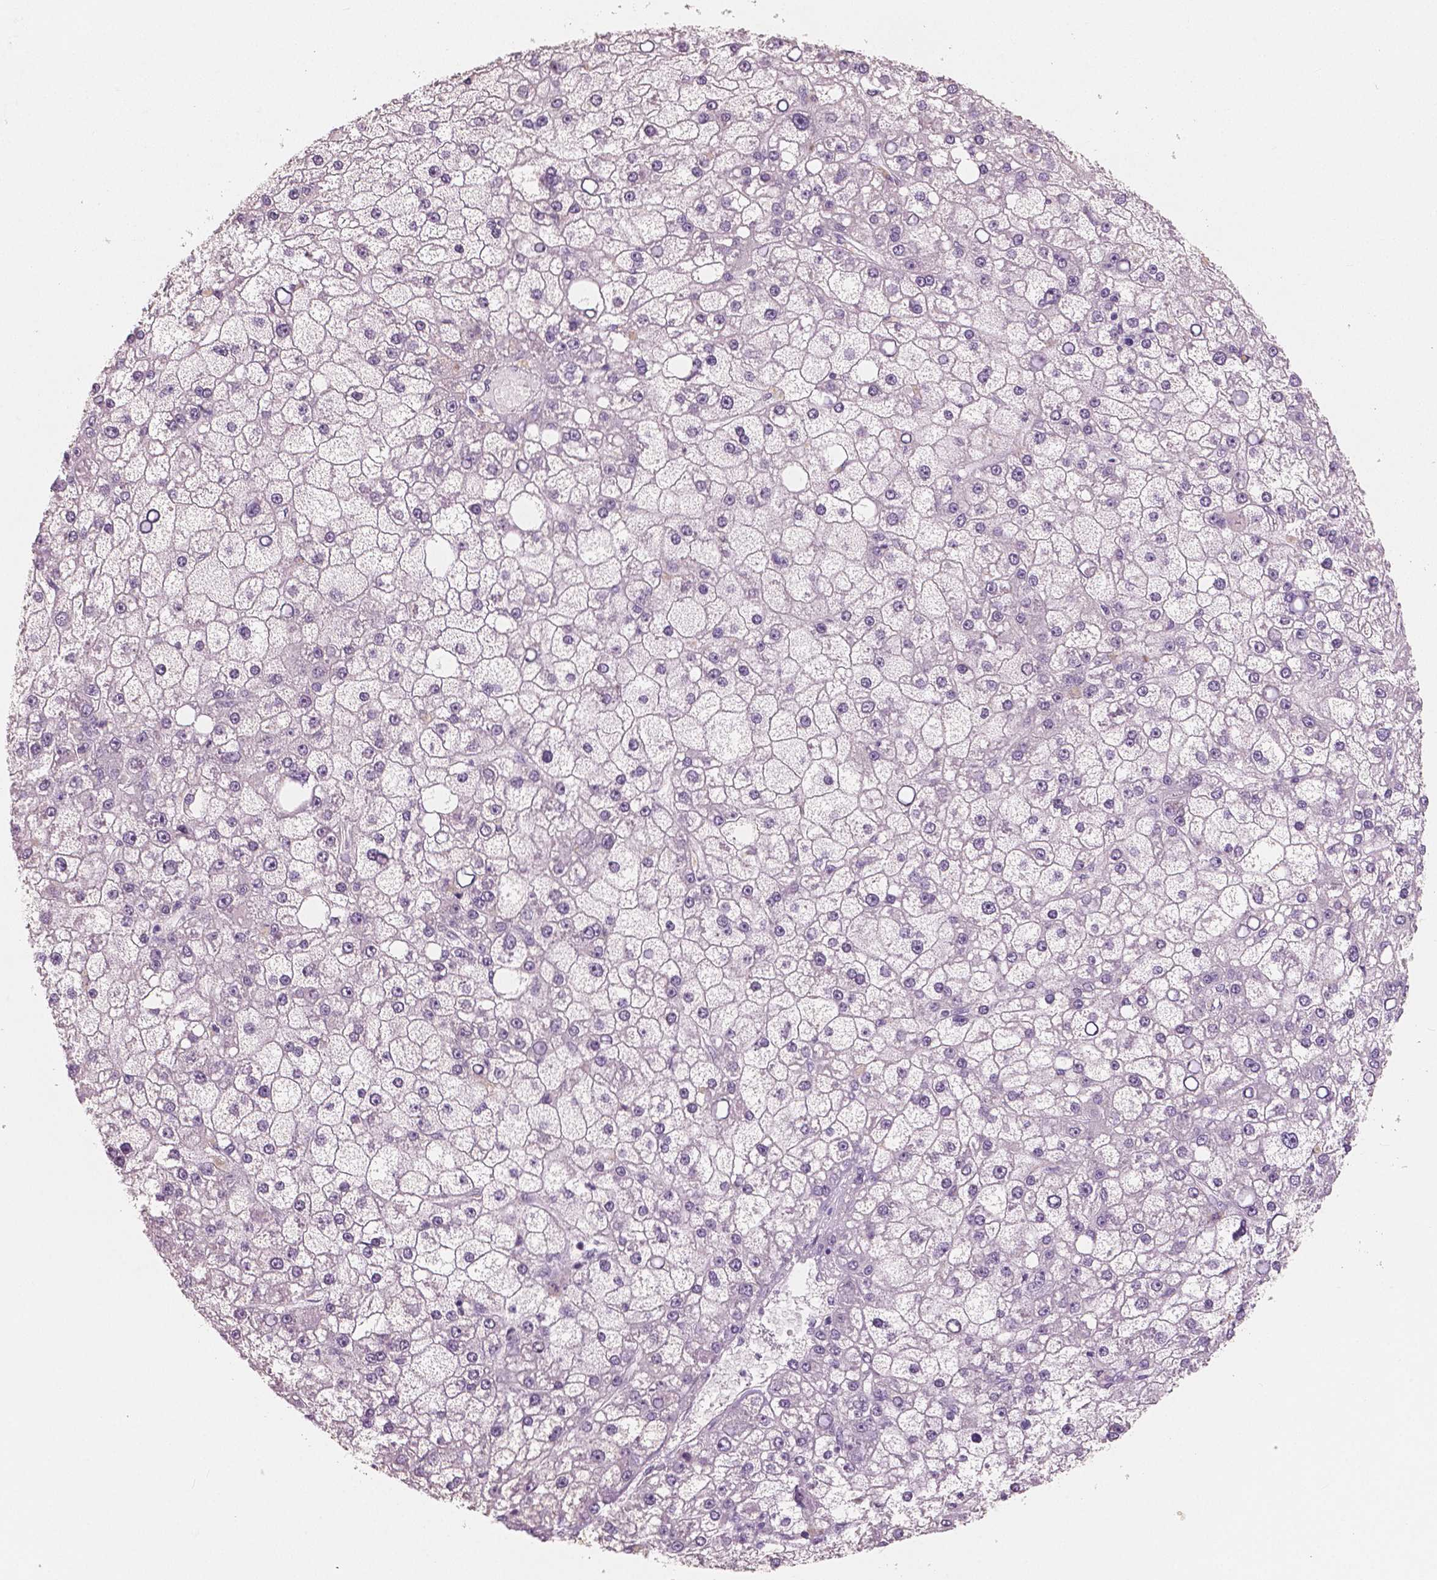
{"staining": {"intensity": "negative", "quantity": "none", "location": "none"}, "tissue": "liver cancer", "cell_type": "Tumor cells", "image_type": "cancer", "snomed": [{"axis": "morphology", "description": "Carcinoma, Hepatocellular, NOS"}, {"axis": "topography", "description": "Liver"}], "caption": "Photomicrograph shows no significant protein expression in tumor cells of liver cancer (hepatocellular carcinoma). (Immunohistochemistry (ihc), brightfield microscopy, high magnification).", "gene": "KIT", "patient": {"sex": "male", "age": 67}}